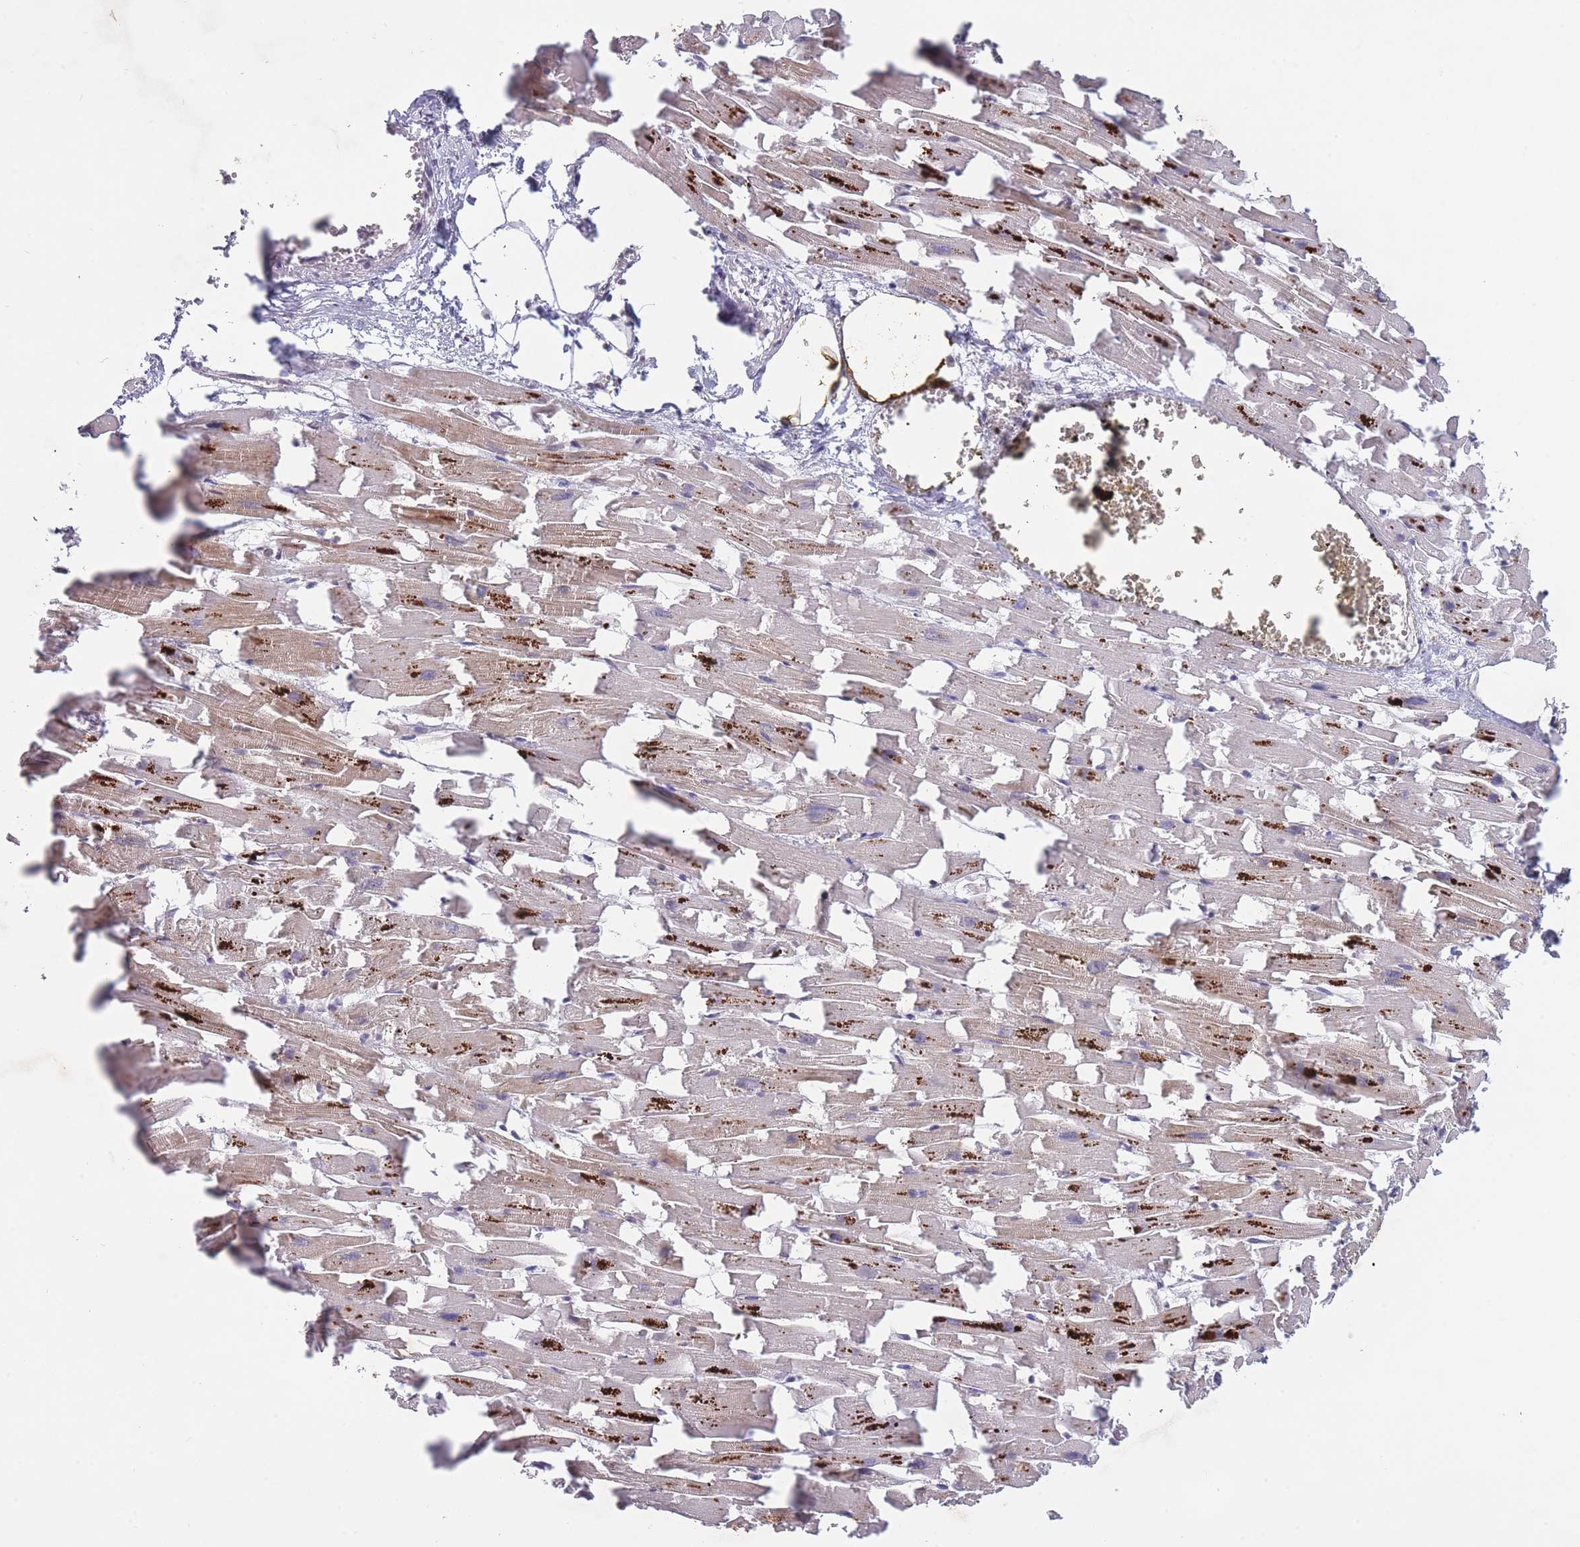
{"staining": {"intensity": "negative", "quantity": "none", "location": "none"}, "tissue": "heart muscle", "cell_type": "Cardiomyocytes", "image_type": "normal", "snomed": [{"axis": "morphology", "description": "Normal tissue, NOS"}, {"axis": "topography", "description": "Heart"}], "caption": "Immunohistochemistry (IHC) image of unremarkable heart muscle: heart muscle stained with DAB shows no significant protein staining in cardiomyocytes.", "gene": "ADCYAP1R1", "patient": {"sex": "female", "age": 64}}